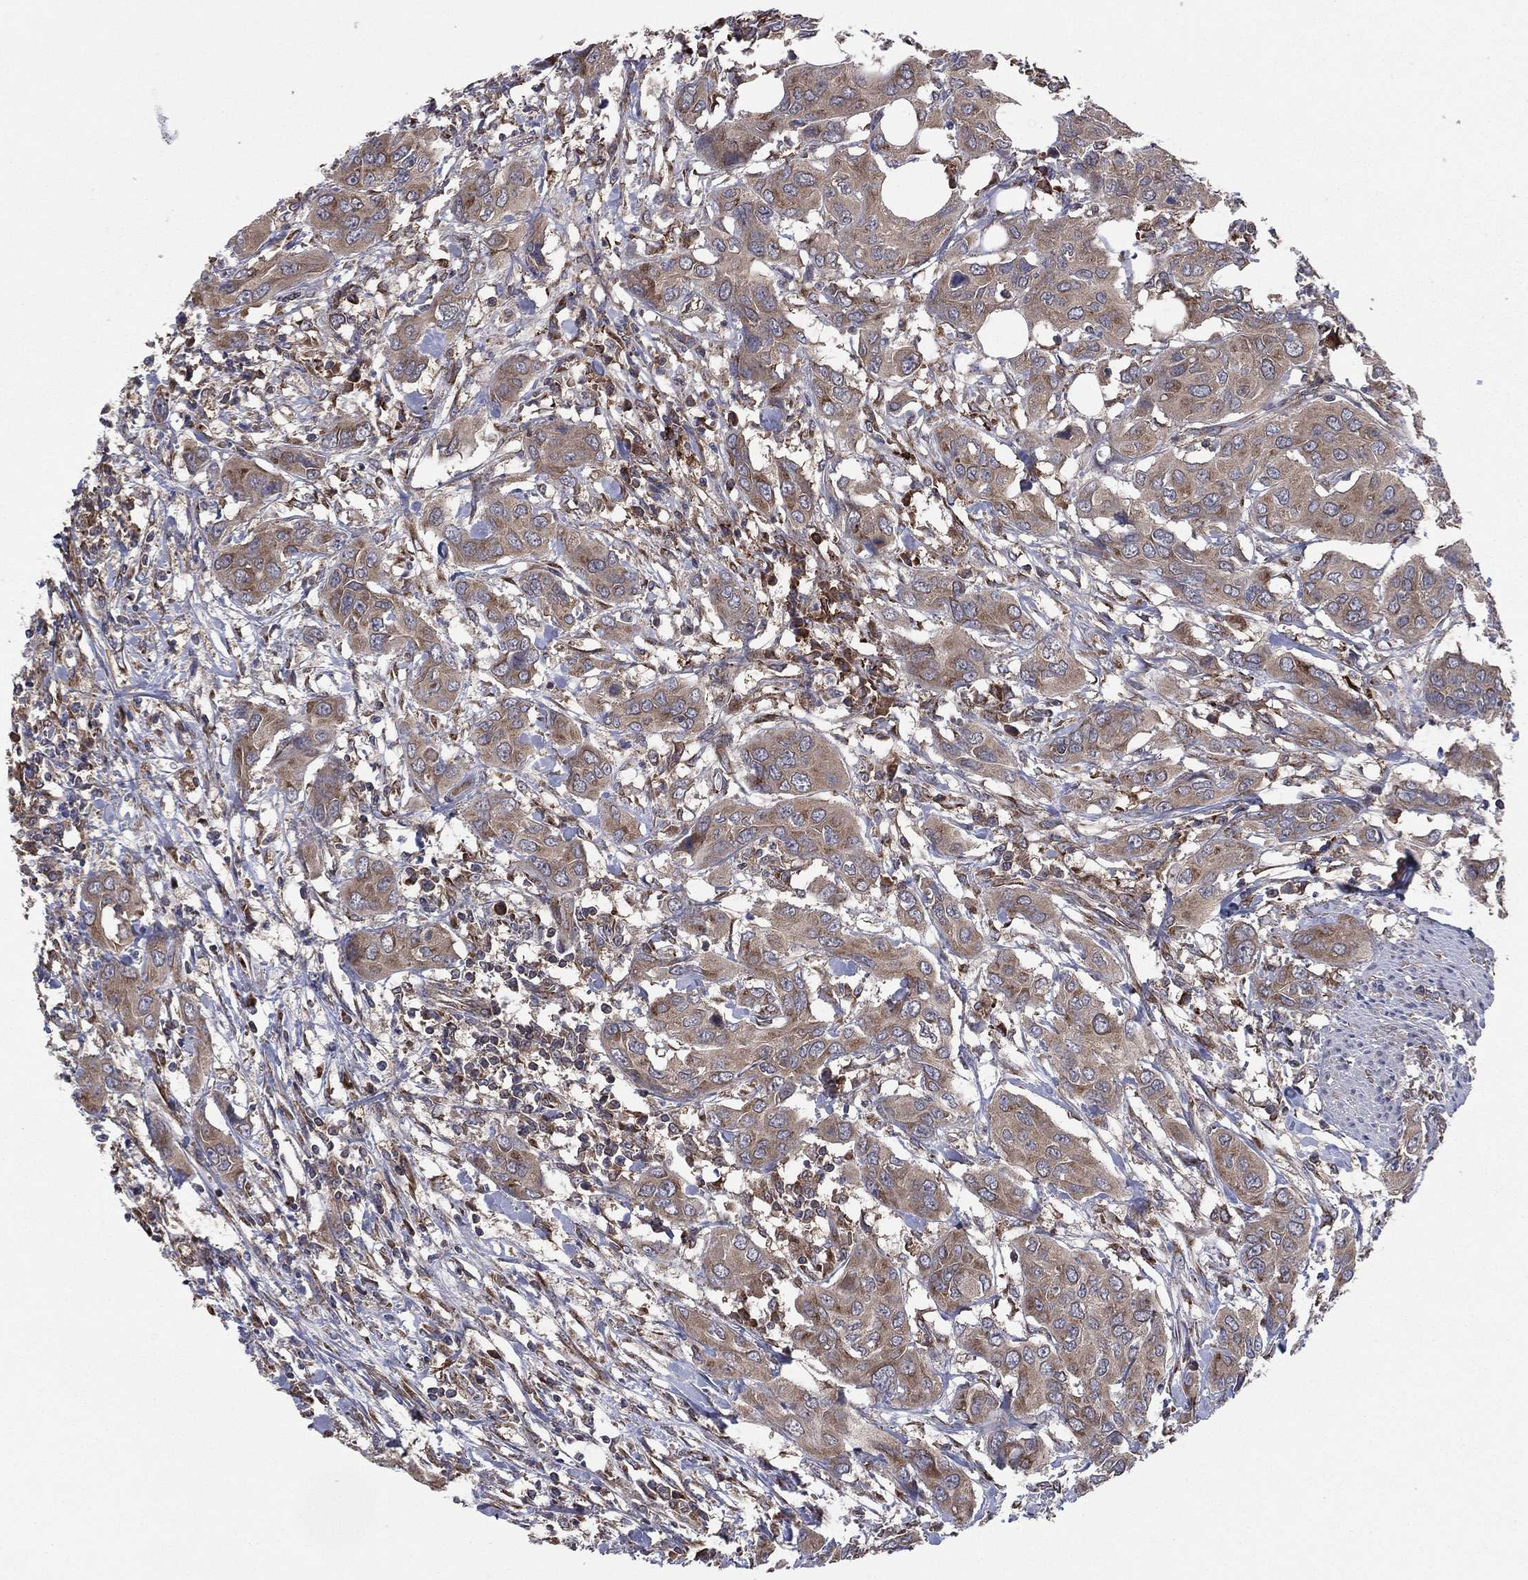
{"staining": {"intensity": "moderate", "quantity": "25%-75%", "location": "cytoplasmic/membranous"}, "tissue": "urothelial cancer", "cell_type": "Tumor cells", "image_type": "cancer", "snomed": [{"axis": "morphology", "description": "Urothelial carcinoma, NOS"}, {"axis": "morphology", "description": "Urothelial carcinoma, High grade"}, {"axis": "topography", "description": "Urinary bladder"}], "caption": "This is a histology image of immunohistochemistry staining of urothelial cancer, which shows moderate staining in the cytoplasmic/membranous of tumor cells.", "gene": "C2orf76", "patient": {"sex": "male", "age": 63}}